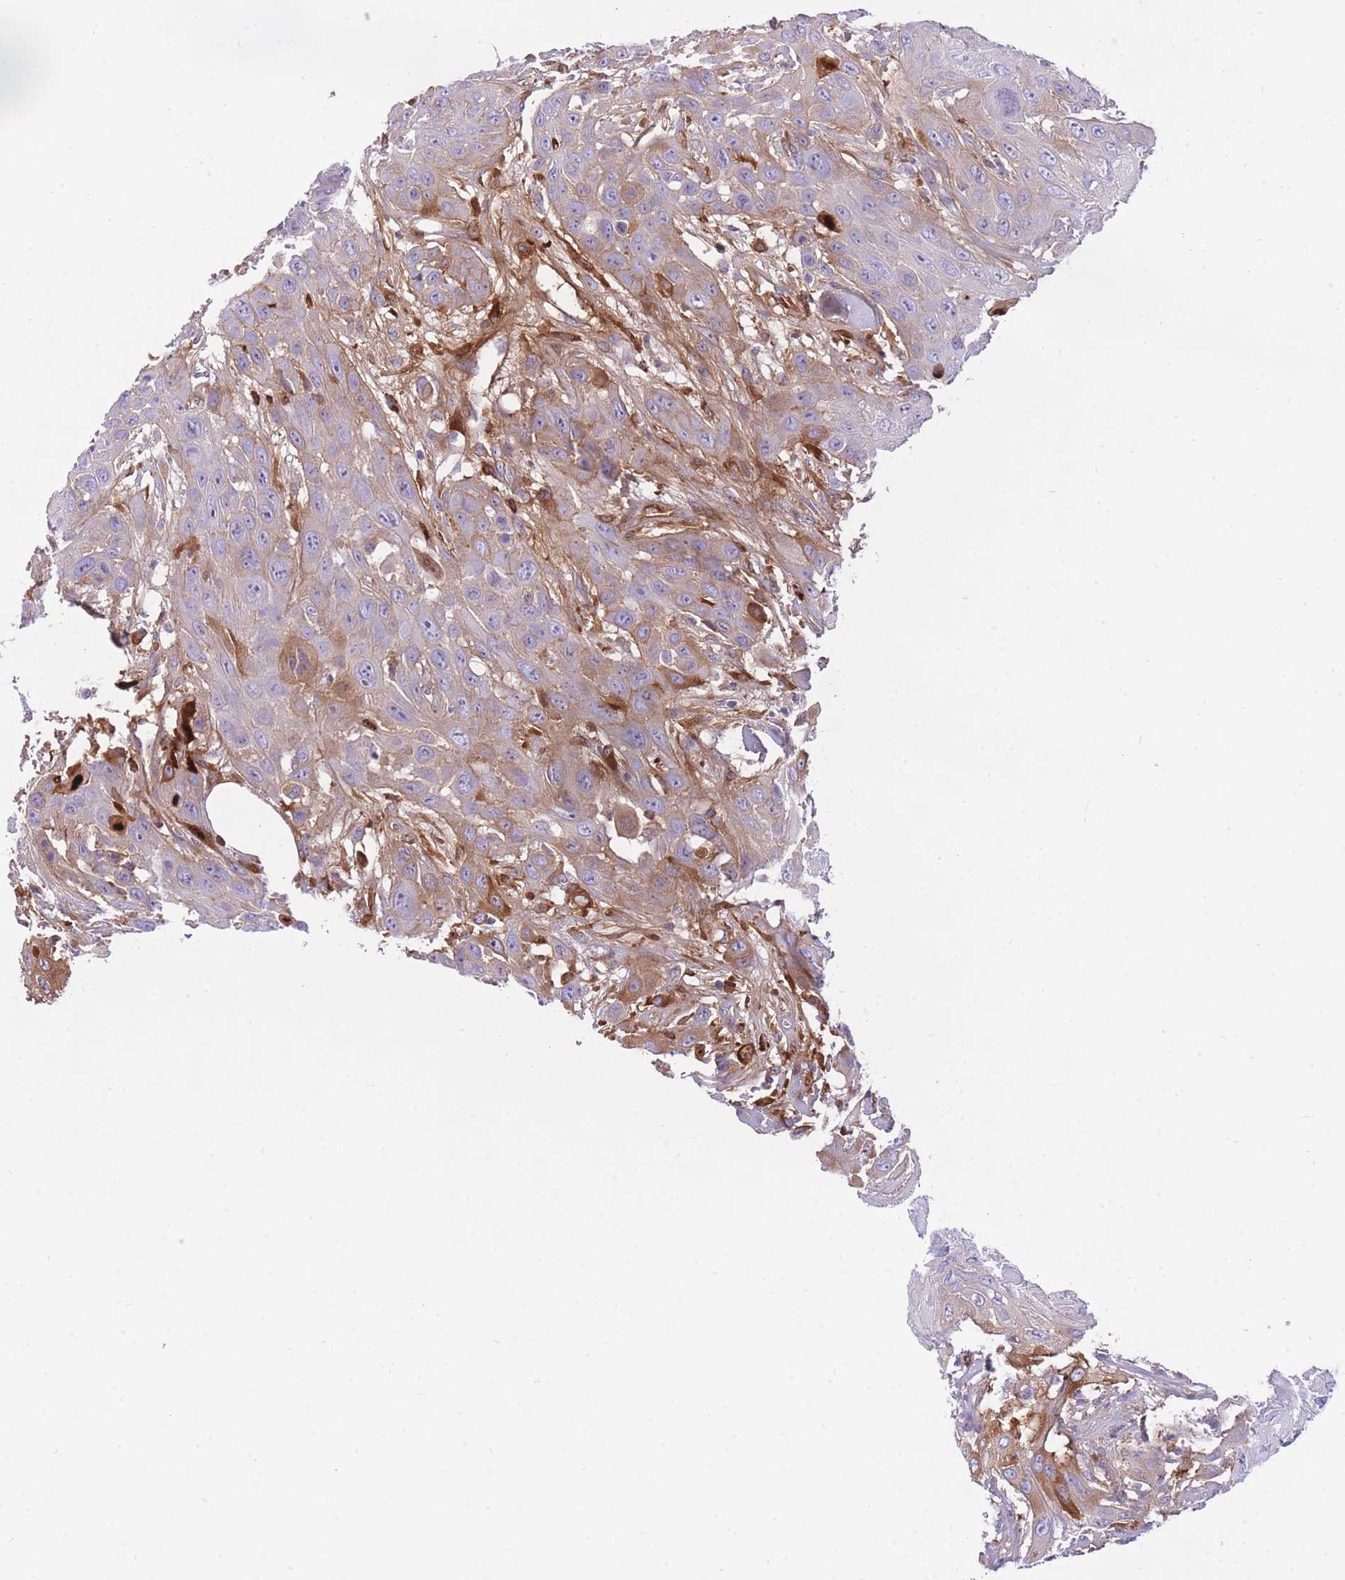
{"staining": {"intensity": "moderate", "quantity": "25%-75%", "location": "cytoplasmic/membranous"}, "tissue": "head and neck cancer", "cell_type": "Tumor cells", "image_type": "cancer", "snomed": [{"axis": "morphology", "description": "Squamous cell carcinoma, NOS"}, {"axis": "topography", "description": "Head-Neck"}], "caption": "A histopathology image of human head and neck cancer (squamous cell carcinoma) stained for a protein displays moderate cytoplasmic/membranous brown staining in tumor cells. The staining was performed using DAB, with brown indicating positive protein expression. Nuclei are stained blue with hematoxylin.", "gene": "HRG", "patient": {"sex": "male", "age": 81}}